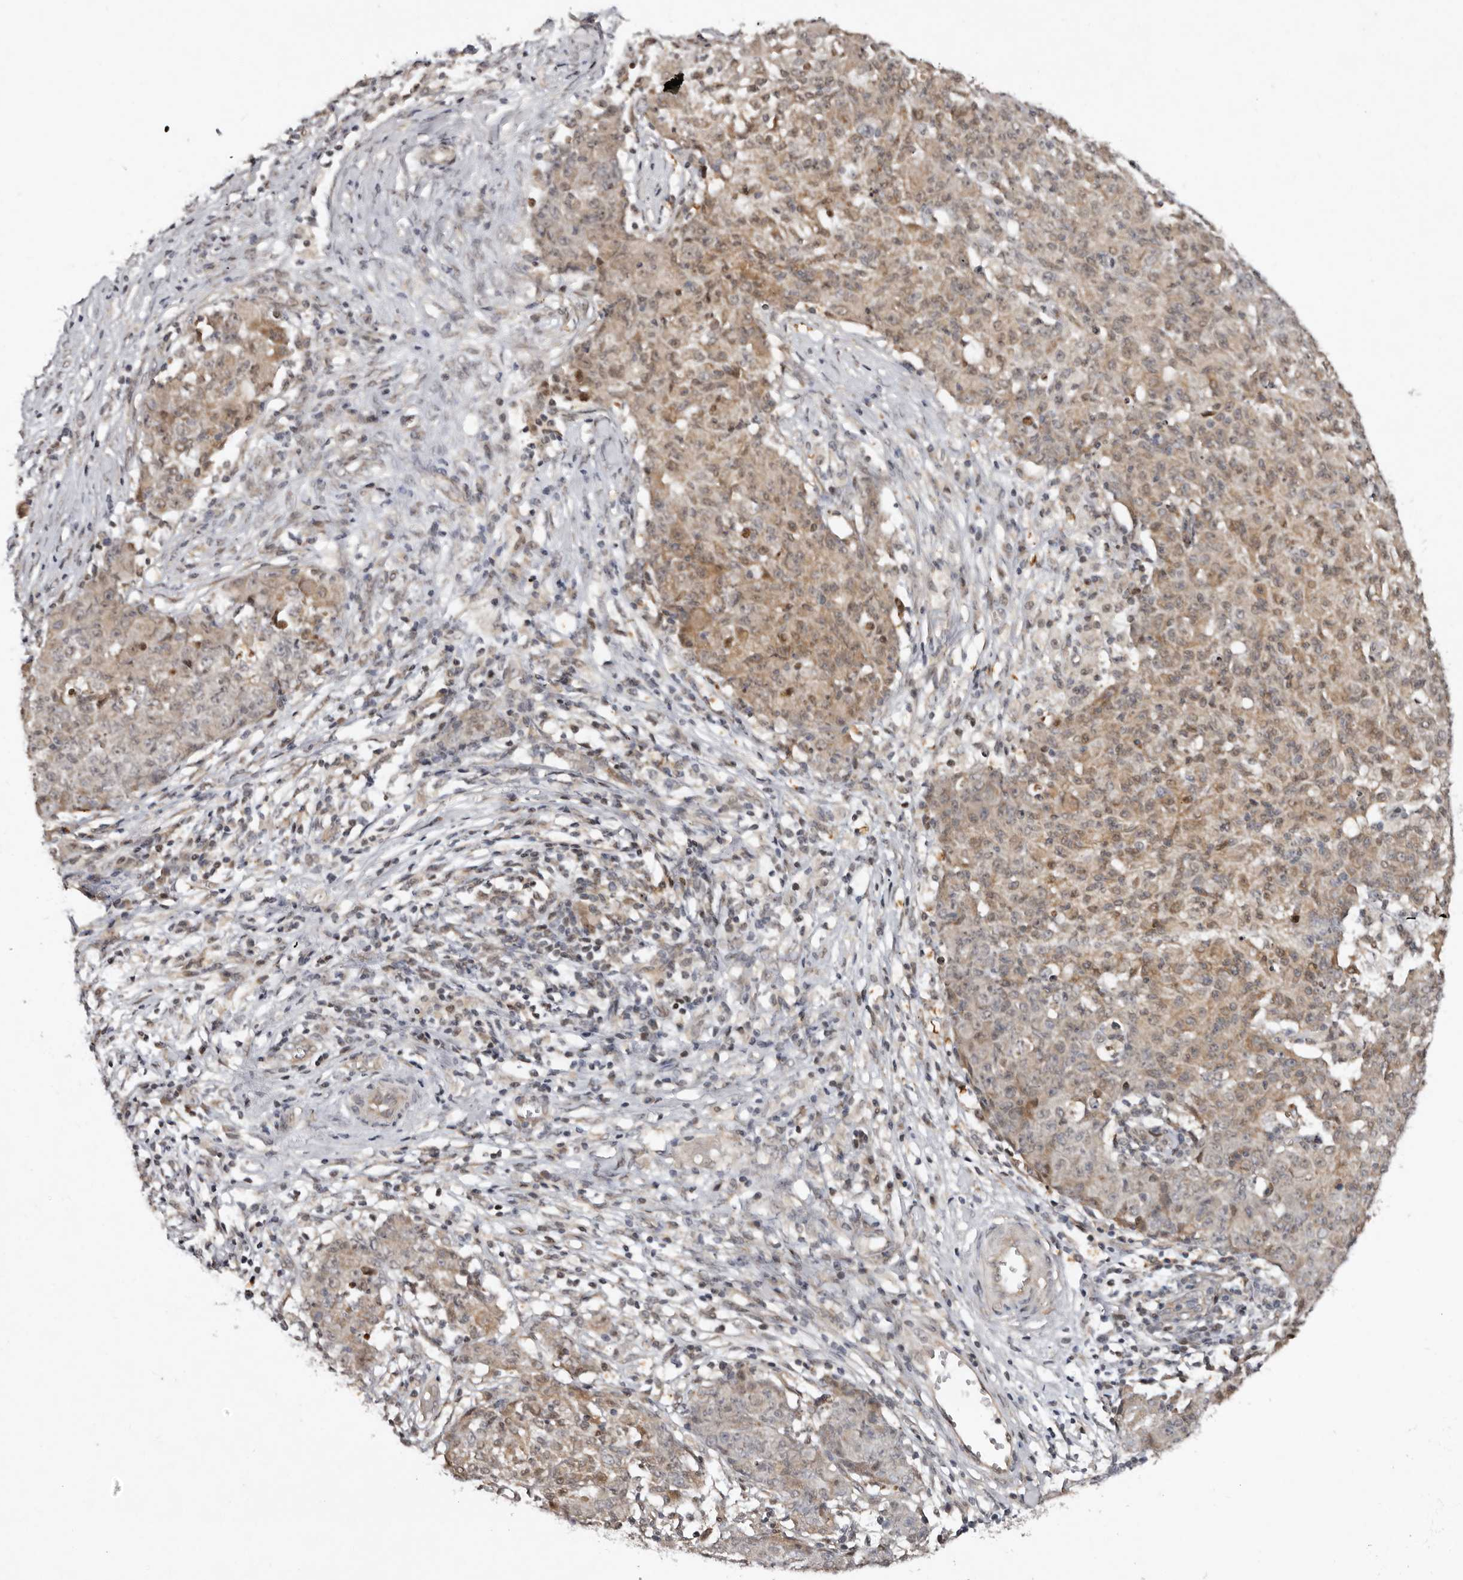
{"staining": {"intensity": "moderate", "quantity": ">75%", "location": "cytoplasmic/membranous"}, "tissue": "ovarian cancer", "cell_type": "Tumor cells", "image_type": "cancer", "snomed": [{"axis": "morphology", "description": "Carcinoma, endometroid"}, {"axis": "topography", "description": "Ovary"}], "caption": "Immunohistochemical staining of human ovarian endometroid carcinoma displays moderate cytoplasmic/membranous protein expression in about >75% of tumor cells.", "gene": "ABL1", "patient": {"sex": "female", "age": 42}}